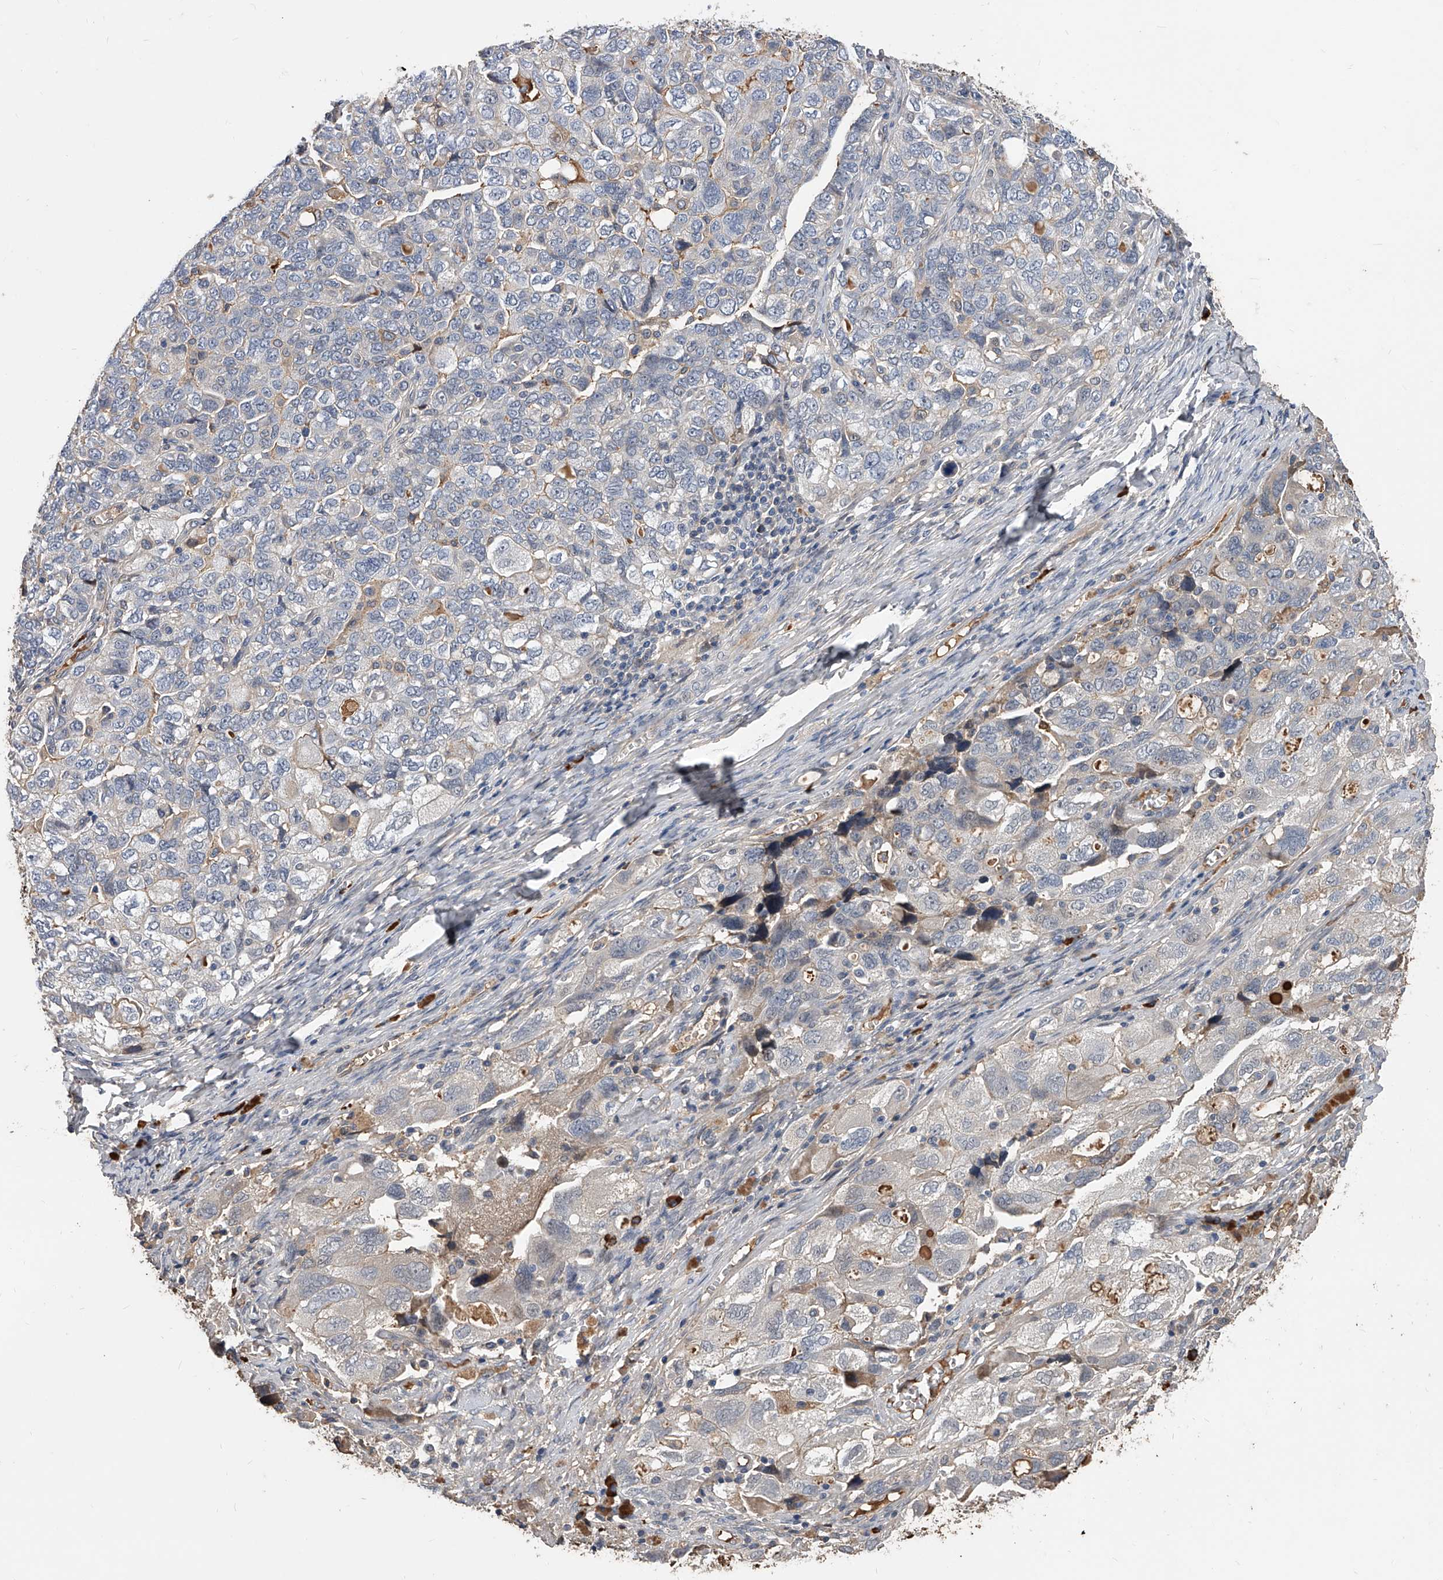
{"staining": {"intensity": "negative", "quantity": "none", "location": "none"}, "tissue": "ovarian cancer", "cell_type": "Tumor cells", "image_type": "cancer", "snomed": [{"axis": "morphology", "description": "Carcinoma, NOS"}, {"axis": "morphology", "description": "Cystadenocarcinoma, serous, NOS"}, {"axis": "topography", "description": "Ovary"}], "caption": "Immunohistochemical staining of ovarian cancer exhibits no significant staining in tumor cells.", "gene": "ZNF25", "patient": {"sex": "female", "age": 69}}